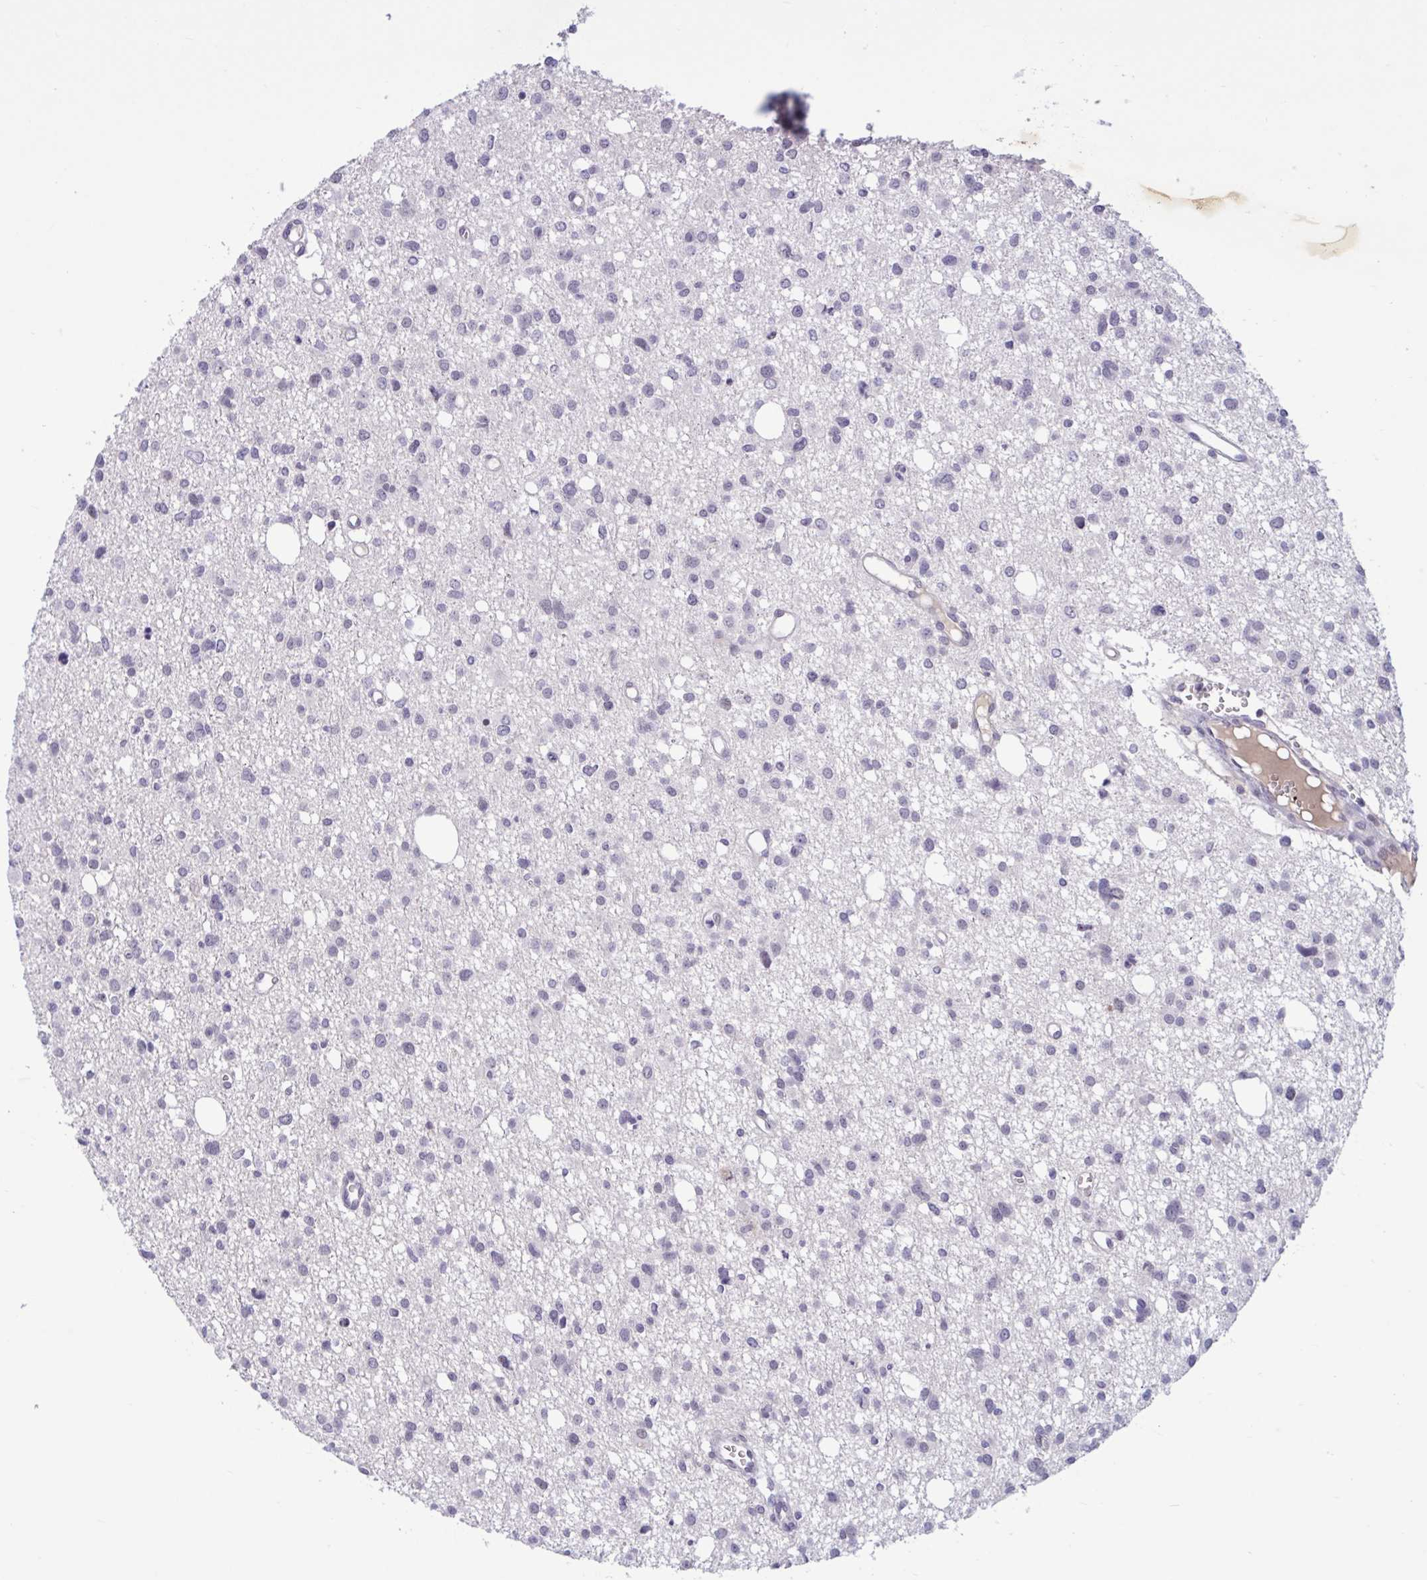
{"staining": {"intensity": "negative", "quantity": "none", "location": "none"}, "tissue": "glioma", "cell_type": "Tumor cells", "image_type": "cancer", "snomed": [{"axis": "morphology", "description": "Glioma, malignant, High grade"}, {"axis": "topography", "description": "Brain"}], "caption": "Malignant glioma (high-grade) stained for a protein using IHC reveals no positivity tumor cells.", "gene": "CNGB3", "patient": {"sex": "male", "age": 23}}